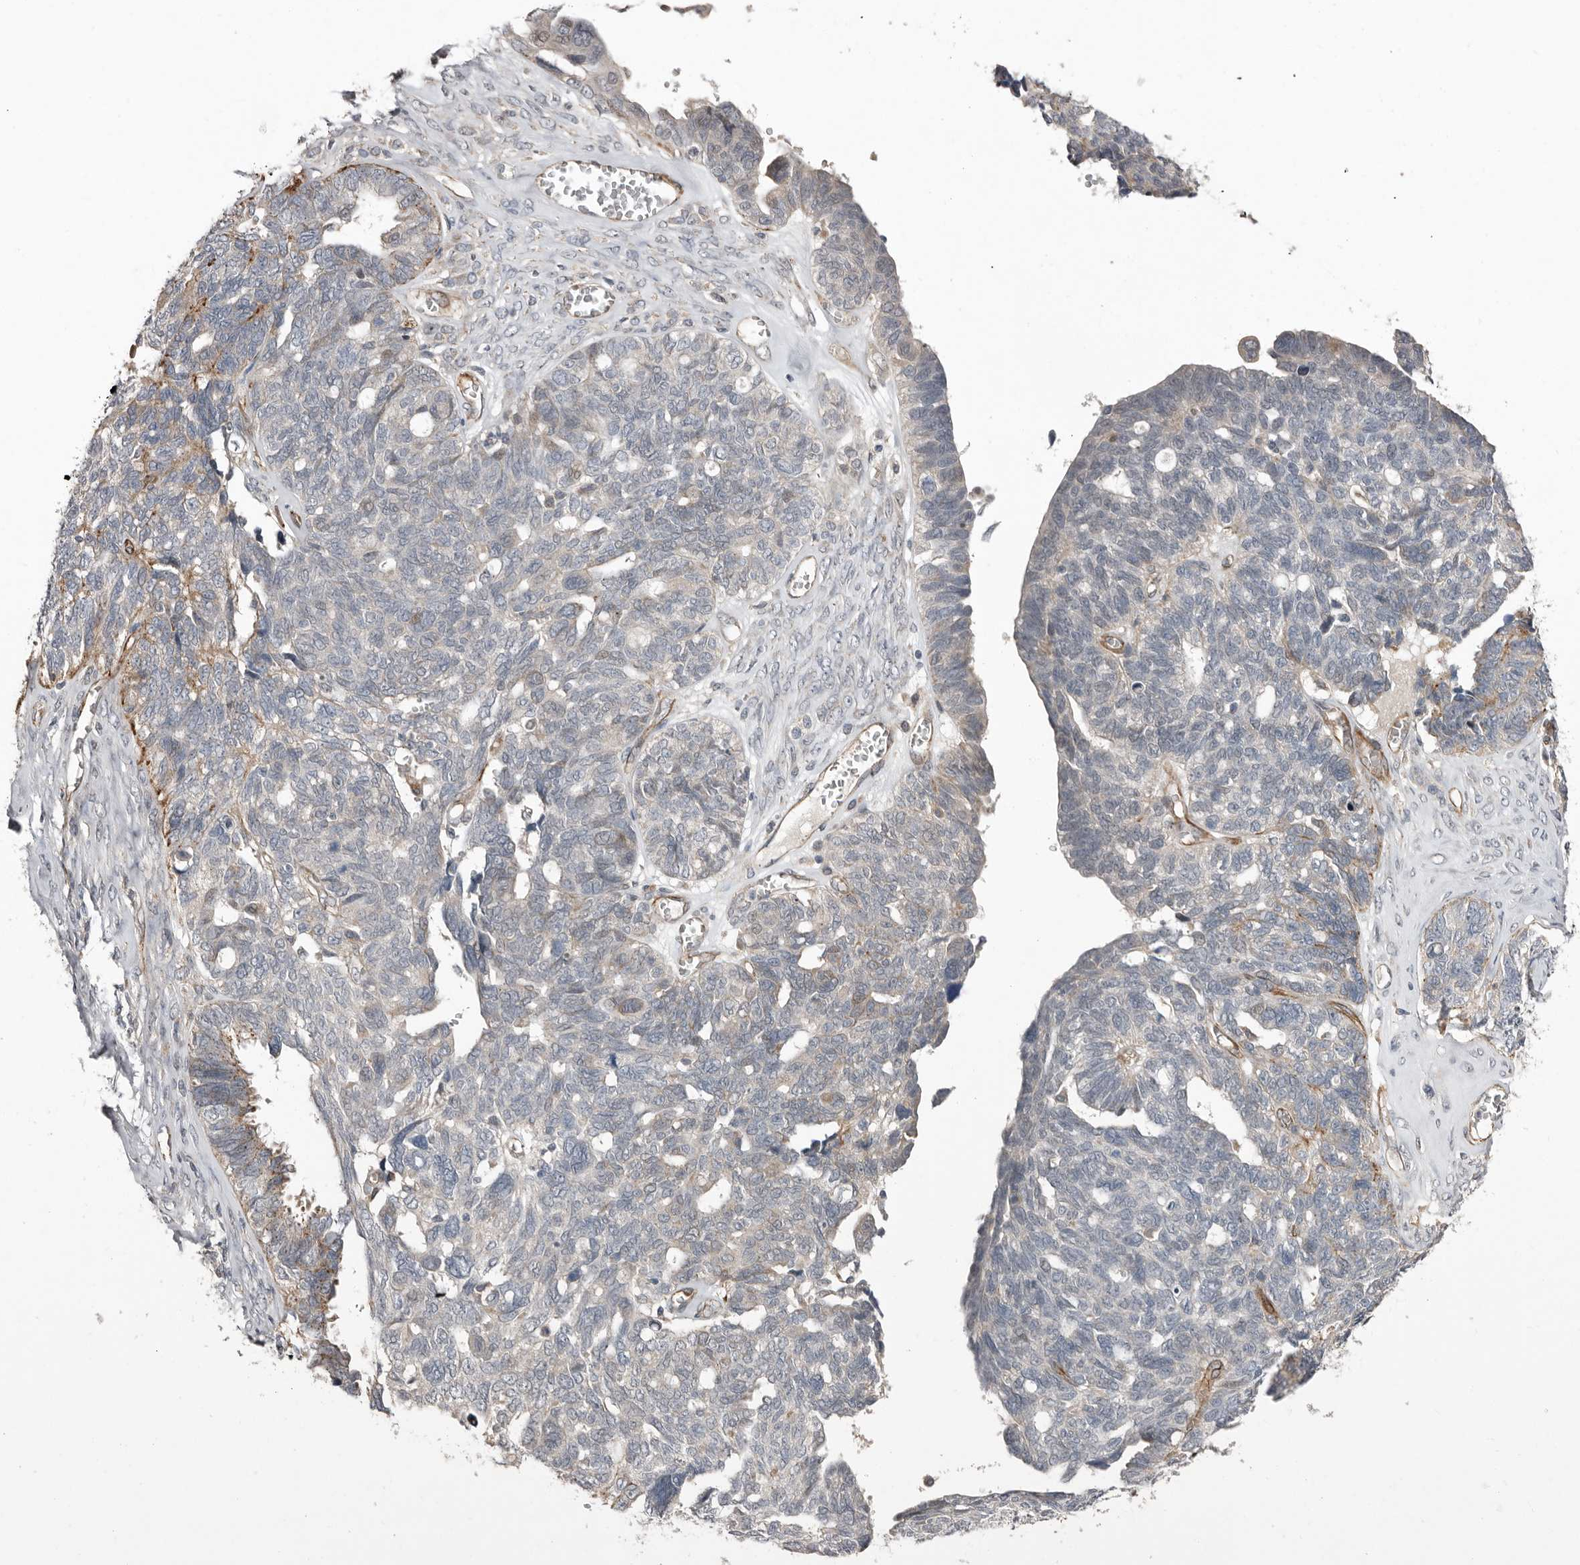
{"staining": {"intensity": "weak", "quantity": "<25%", "location": "cytoplasmic/membranous"}, "tissue": "ovarian cancer", "cell_type": "Tumor cells", "image_type": "cancer", "snomed": [{"axis": "morphology", "description": "Cystadenocarcinoma, serous, NOS"}, {"axis": "topography", "description": "Ovary"}], "caption": "Tumor cells are negative for brown protein staining in ovarian serous cystadenocarcinoma. (Brightfield microscopy of DAB immunohistochemistry at high magnification).", "gene": "RANBP17", "patient": {"sex": "female", "age": 79}}